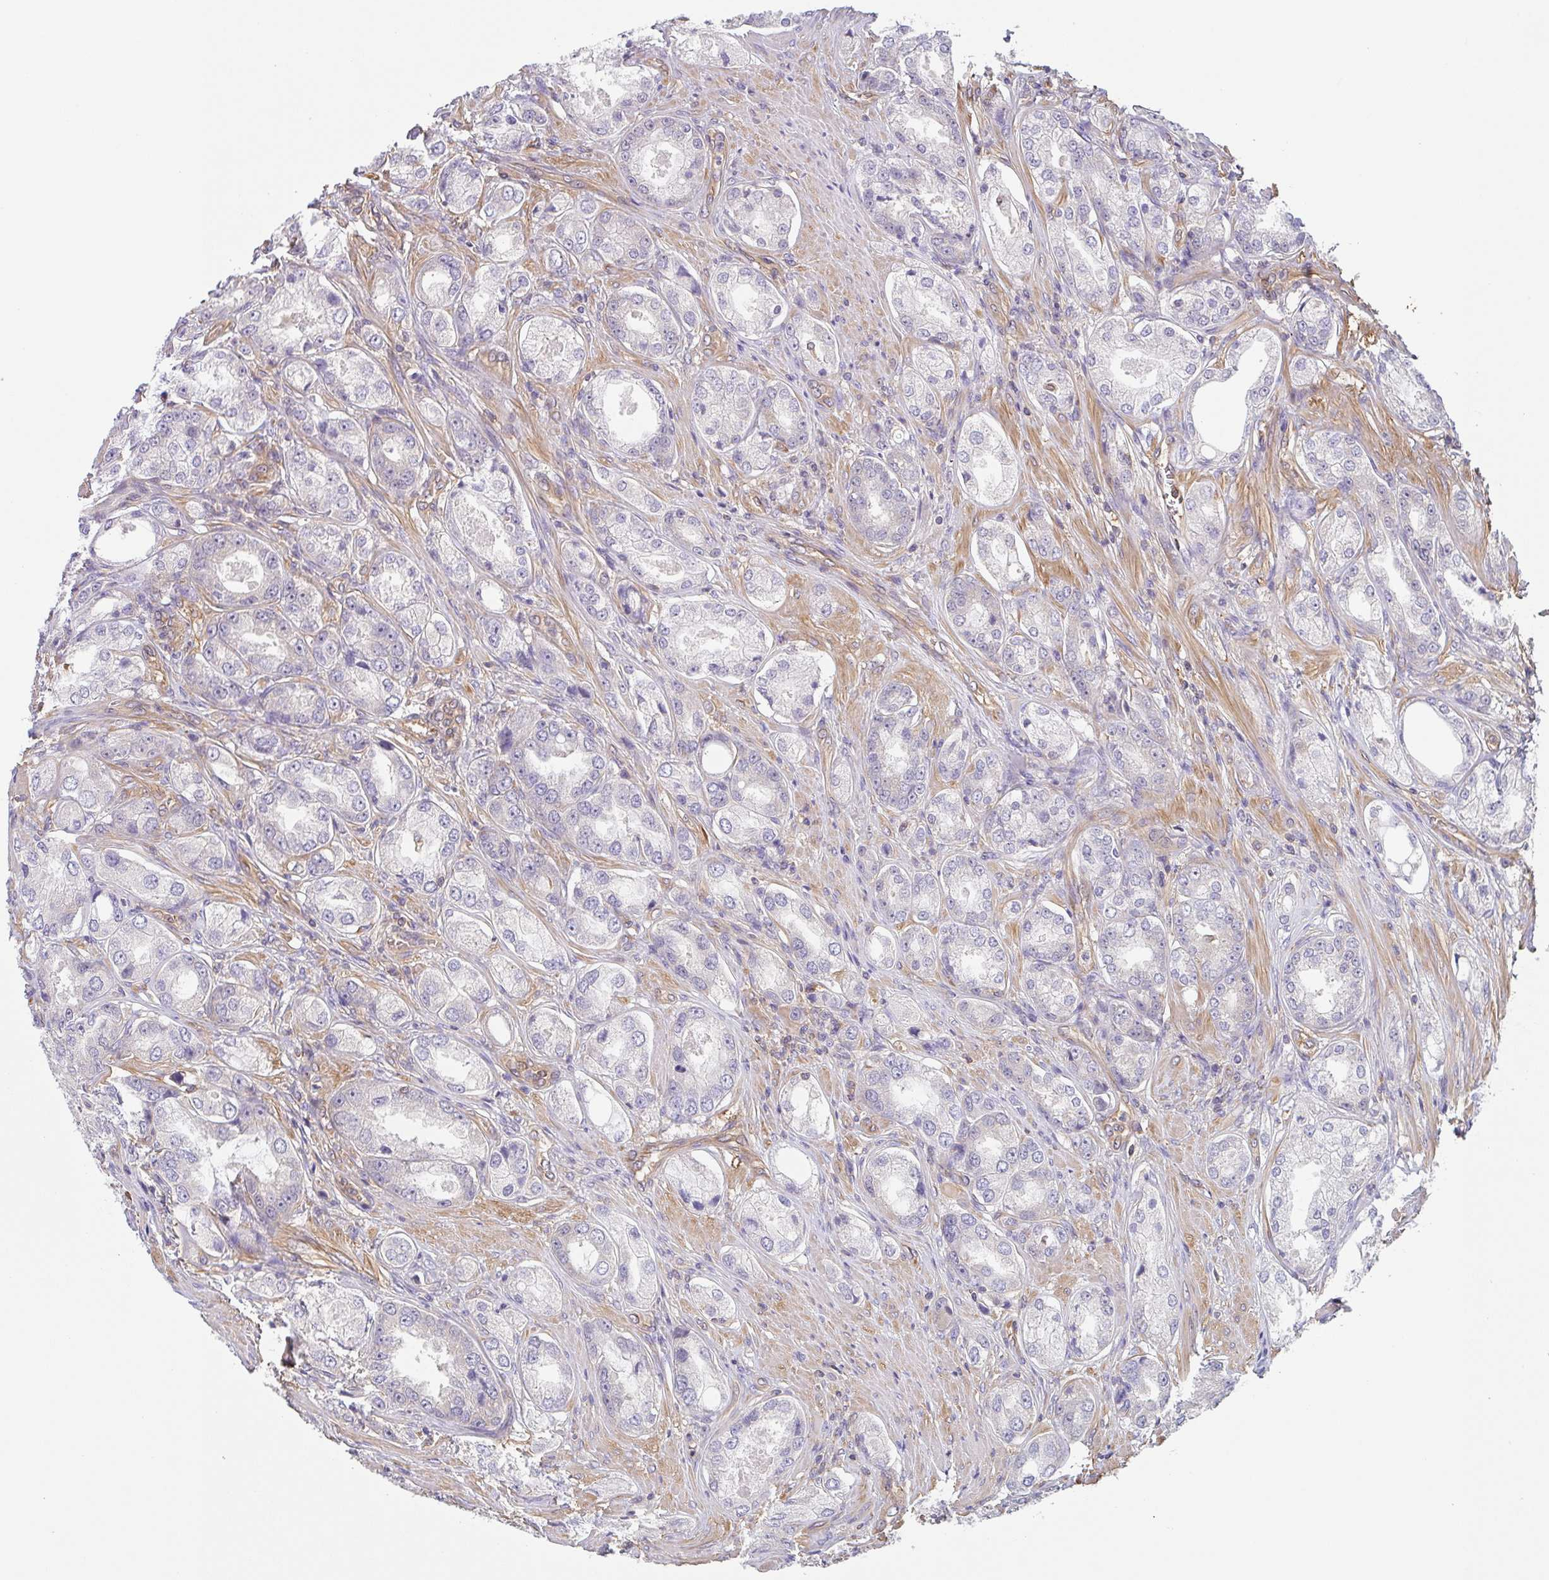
{"staining": {"intensity": "negative", "quantity": "none", "location": "none"}, "tissue": "prostate cancer", "cell_type": "Tumor cells", "image_type": "cancer", "snomed": [{"axis": "morphology", "description": "Adenocarcinoma, Low grade"}, {"axis": "topography", "description": "Prostate"}], "caption": "A high-resolution photomicrograph shows immunohistochemistry (IHC) staining of prostate cancer (low-grade adenocarcinoma), which exhibits no significant expression in tumor cells.", "gene": "TMEM229A", "patient": {"sex": "male", "age": 68}}